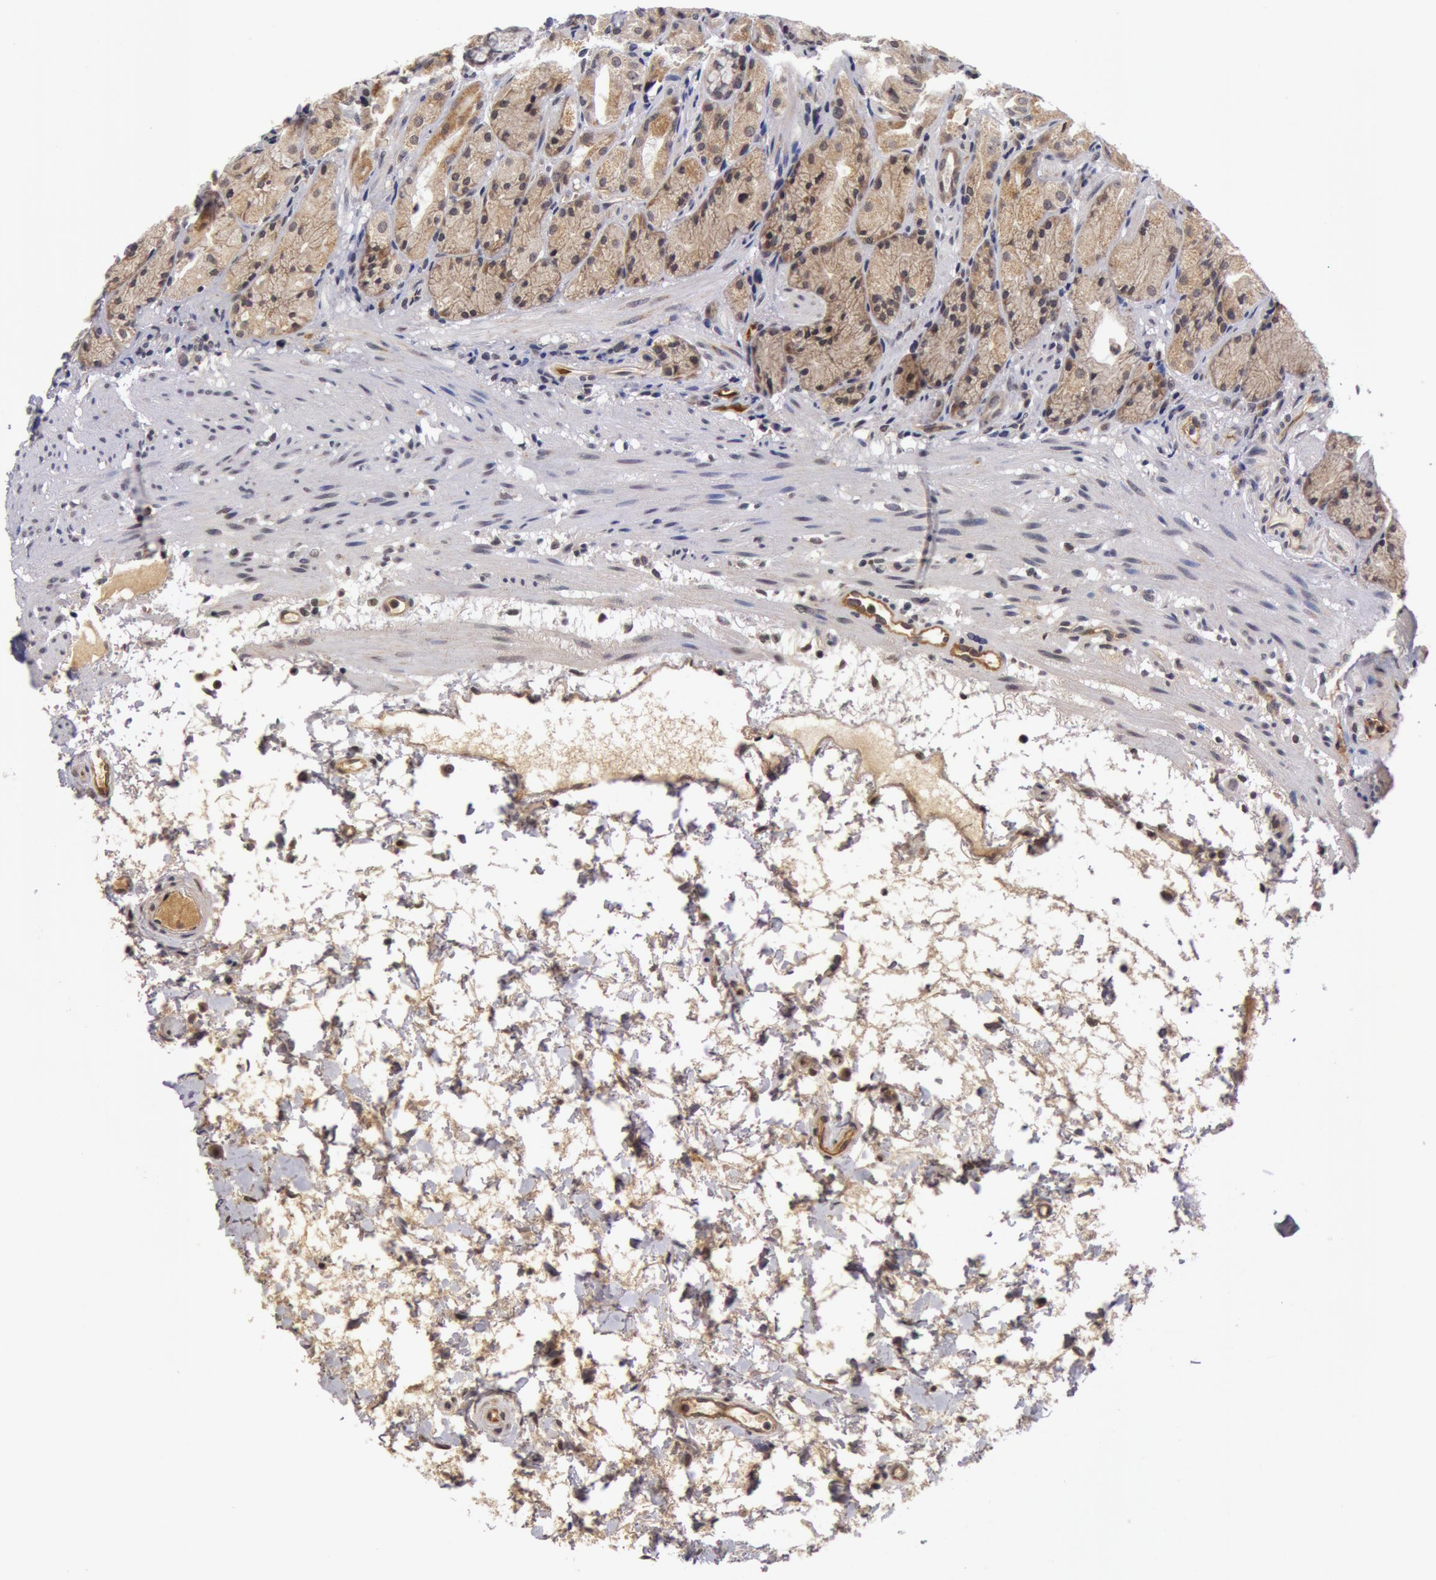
{"staining": {"intensity": "moderate", "quantity": "25%-75%", "location": "cytoplasmic/membranous"}, "tissue": "stomach", "cell_type": "Glandular cells", "image_type": "normal", "snomed": [{"axis": "morphology", "description": "Normal tissue, NOS"}, {"axis": "topography", "description": "Stomach, upper"}], "caption": "A histopathology image of stomach stained for a protein displays moderate cytoplasmic/membranous brown staining in glandular cells.", "gene": "SYTL4", "patient": {"sex": "female", "age": 75}}